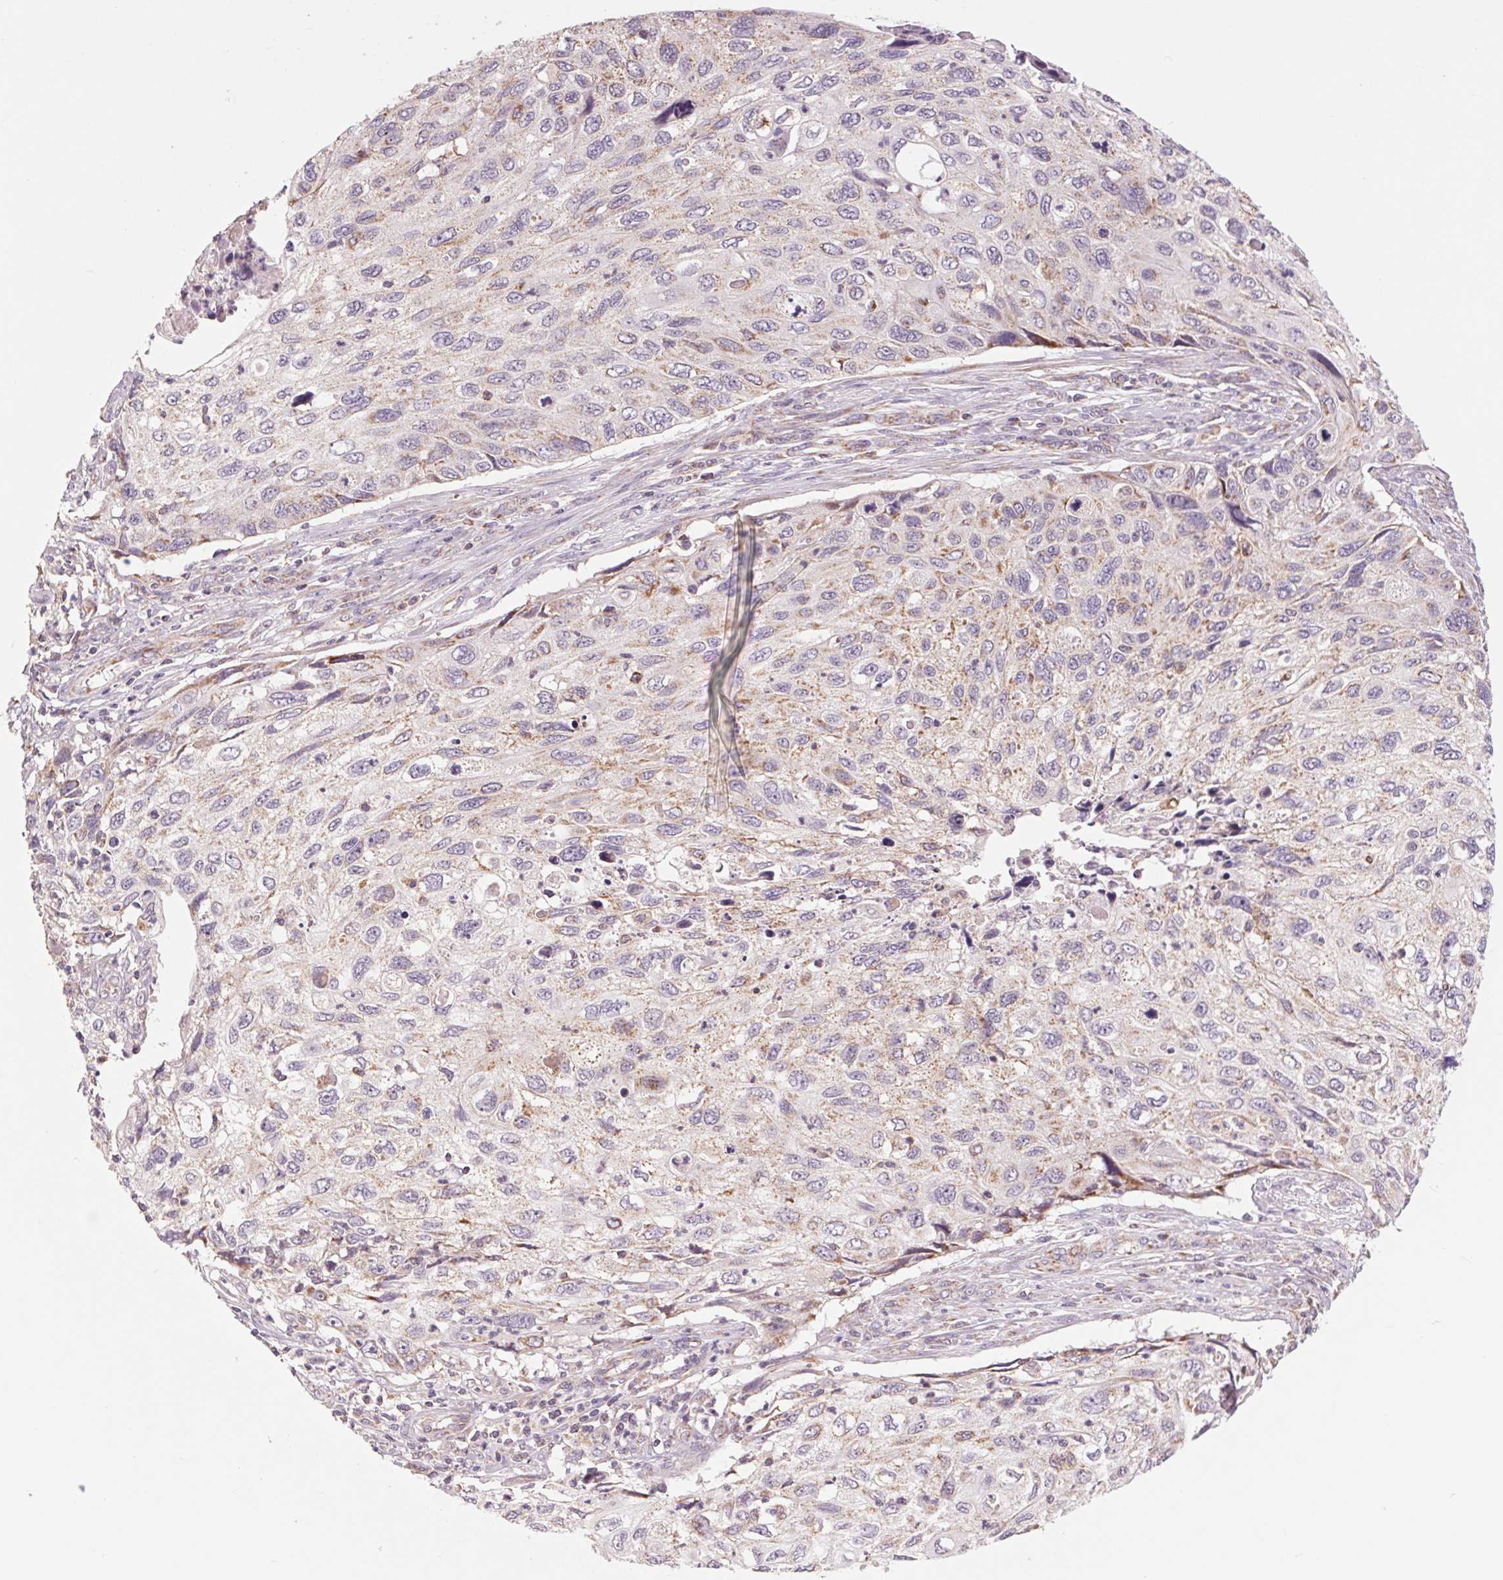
{"staining": {"intensity": "weak", "quantity": "25%-75%", "location": "cytoplasmic/membranous"}, "tissue": "cervical cancer", "cell_type": "Tumor cells", "image_type": "cancer", "snomed": [{"axis": "morphology", "description": "Squamous cell carcinoma, NOS"}, {"axis": "topography", "description": "Cervix"}], "caption": "Immunohistochemical staining of squamous cell carcinoma (cervical) shows weak cytoplasmic/membranous protein positivity in approximately 25%-75% of tumor cells. (Brightfield microscopy of DAB IHC at high magnification).", "gene": "COX6A1", "patient": {"sex": "female", "age": 70}}